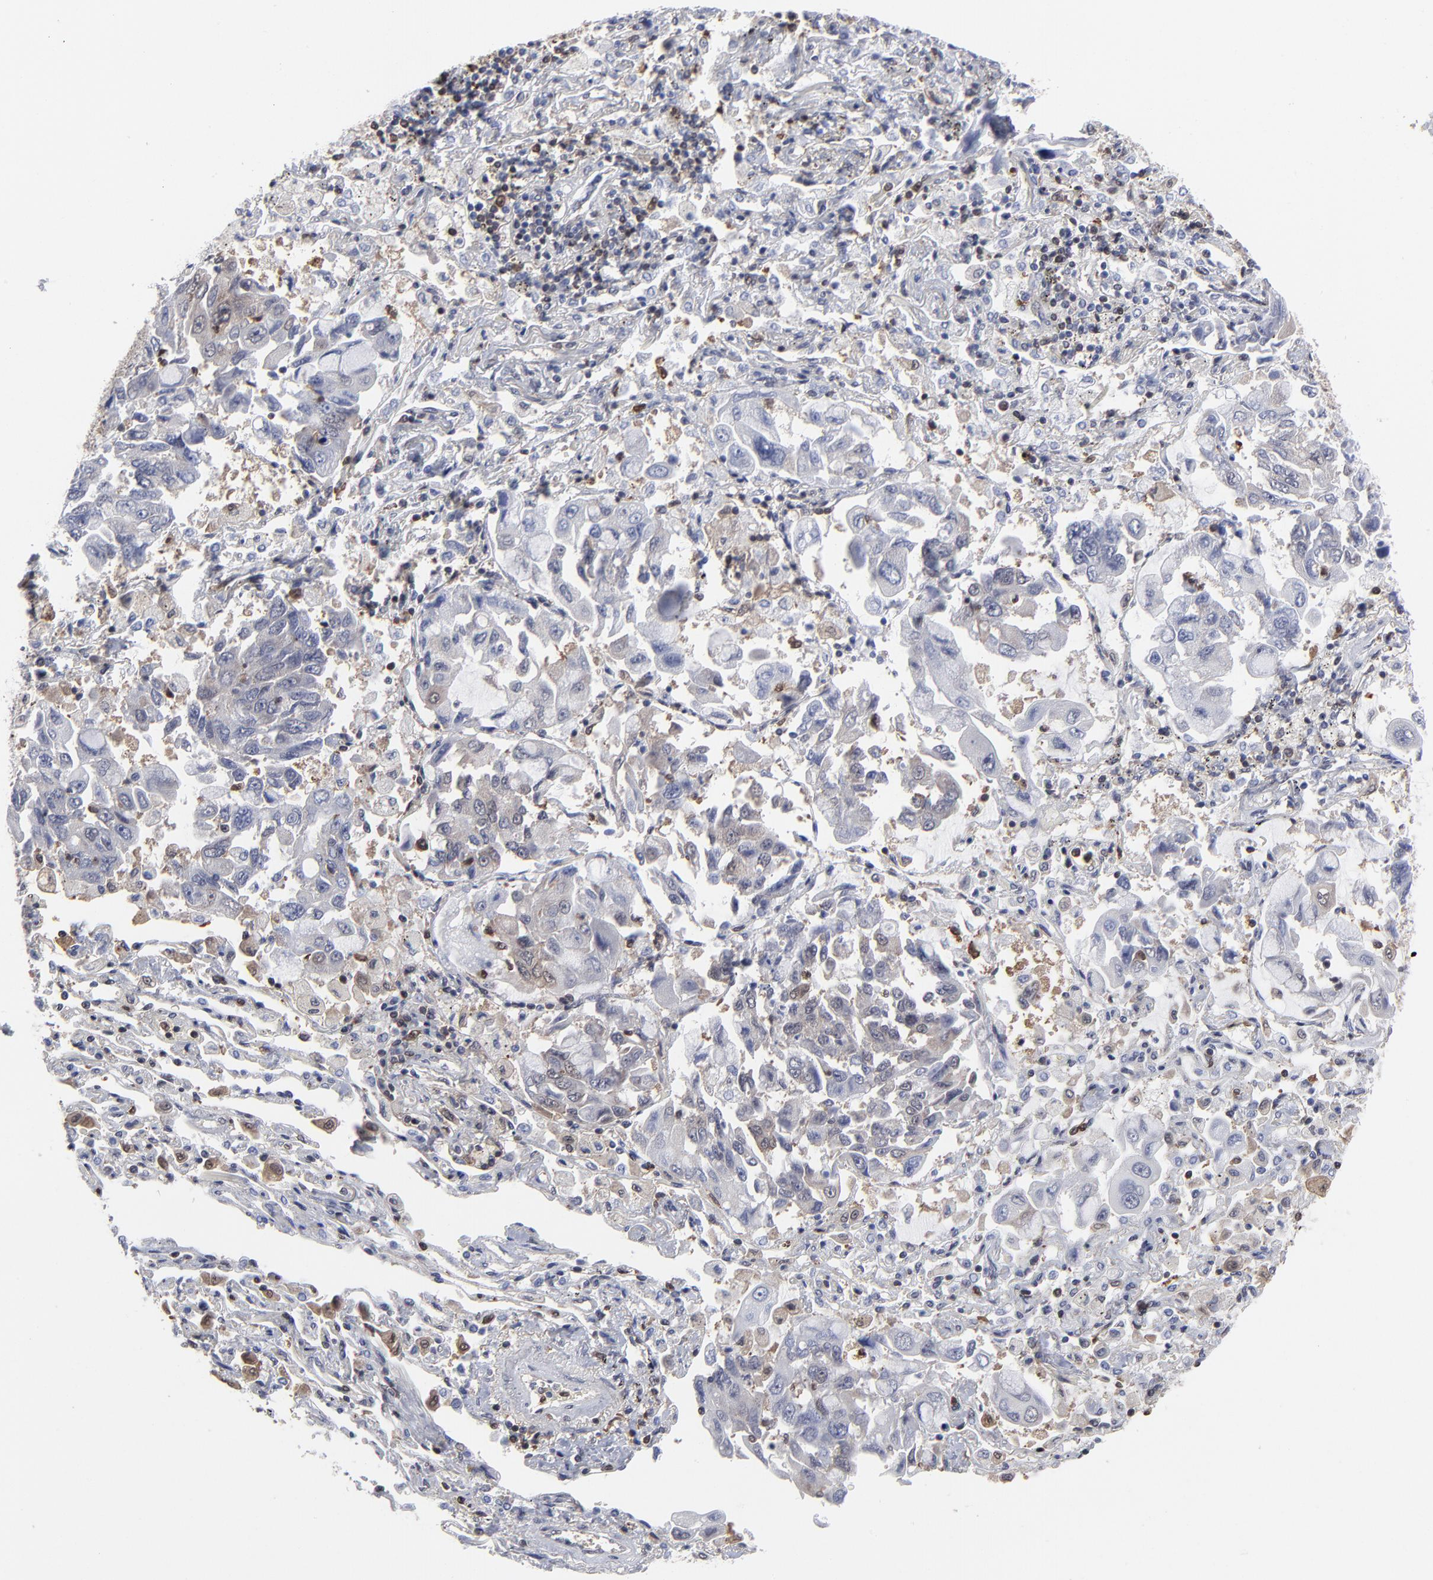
{"staining": {"intensity": "weak", "quantity": "<25%", "location": "cytoplasmic/membranous"}, "tissue": "lung cancer", "cell_type": "Tumor cells", "image_type": "cancer", "snomed": [{"axis": "morphology", "description": "Adenocarcinoma, NOS"}, {"axis": "topography", "description": "Lung"}], "caption": "Tumor cells are negative for protein expression in human adenocarcinoma (lung). Brightfield microscopy of immunohistochemistry stained with DAB (brown) and hematoxylin (blue), captured at high magnification.", "gene": "MAP2K1", "patient": {"sex": "male", "age": 64}}